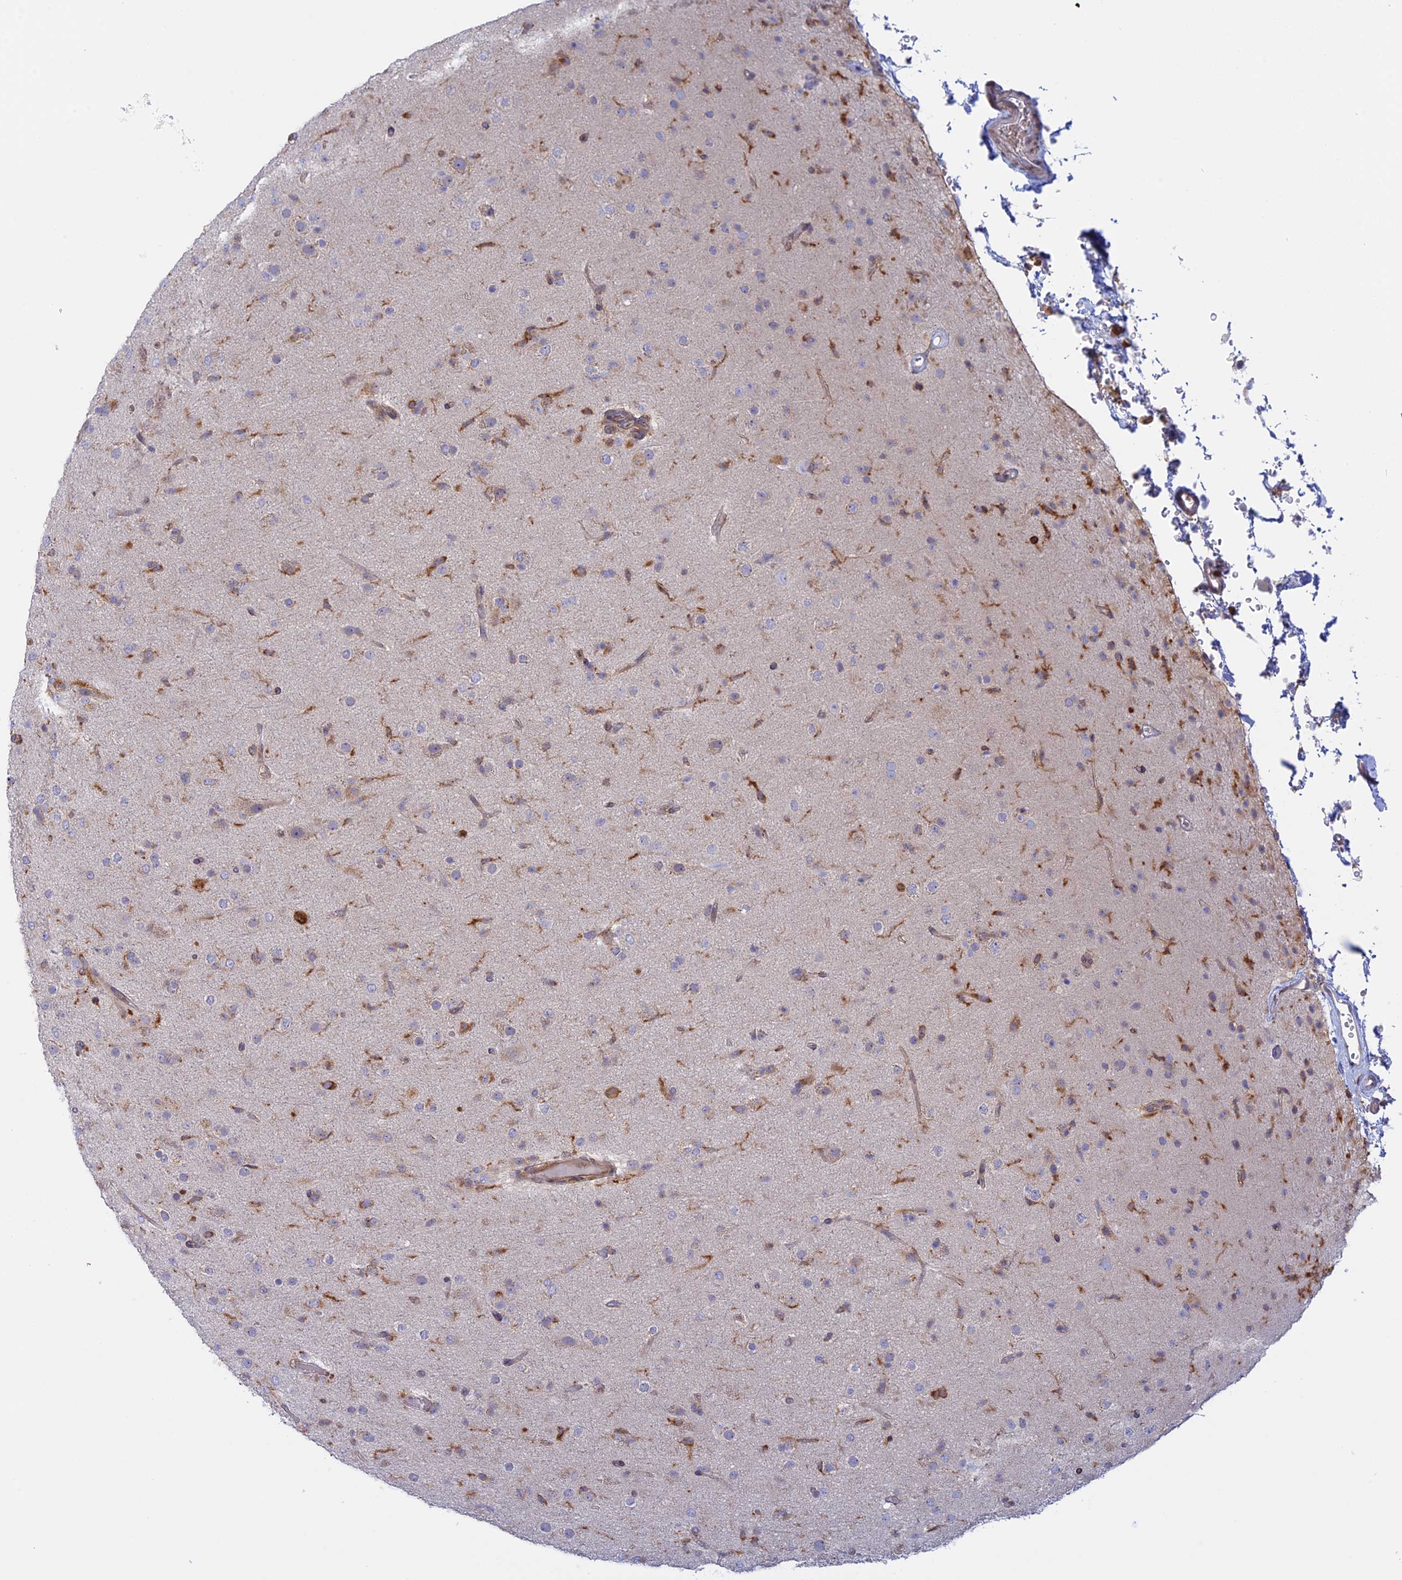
{"staining": {"intensity": "weak", "quantity": "<25%", "location": "cytoplasmic/membranous"}, "tissue": "glioma", "cell_type": "Tumor cells", "image_type": "cancer", "snomed": [{"axis": "morphology", "description": "Glioma, malignant, Low grade"}, {"axis": "topography", "description": "Brain"}], "caption": "IHC histopathology image of neoplastic tissue: low-grade glioma (malignant) stained with DAB (3,3'-diaminobenzidine) shows no significant protein positivity in tumor cells.", "gene": "GMIP", "patient": {"sex": "male", "age": 65}}